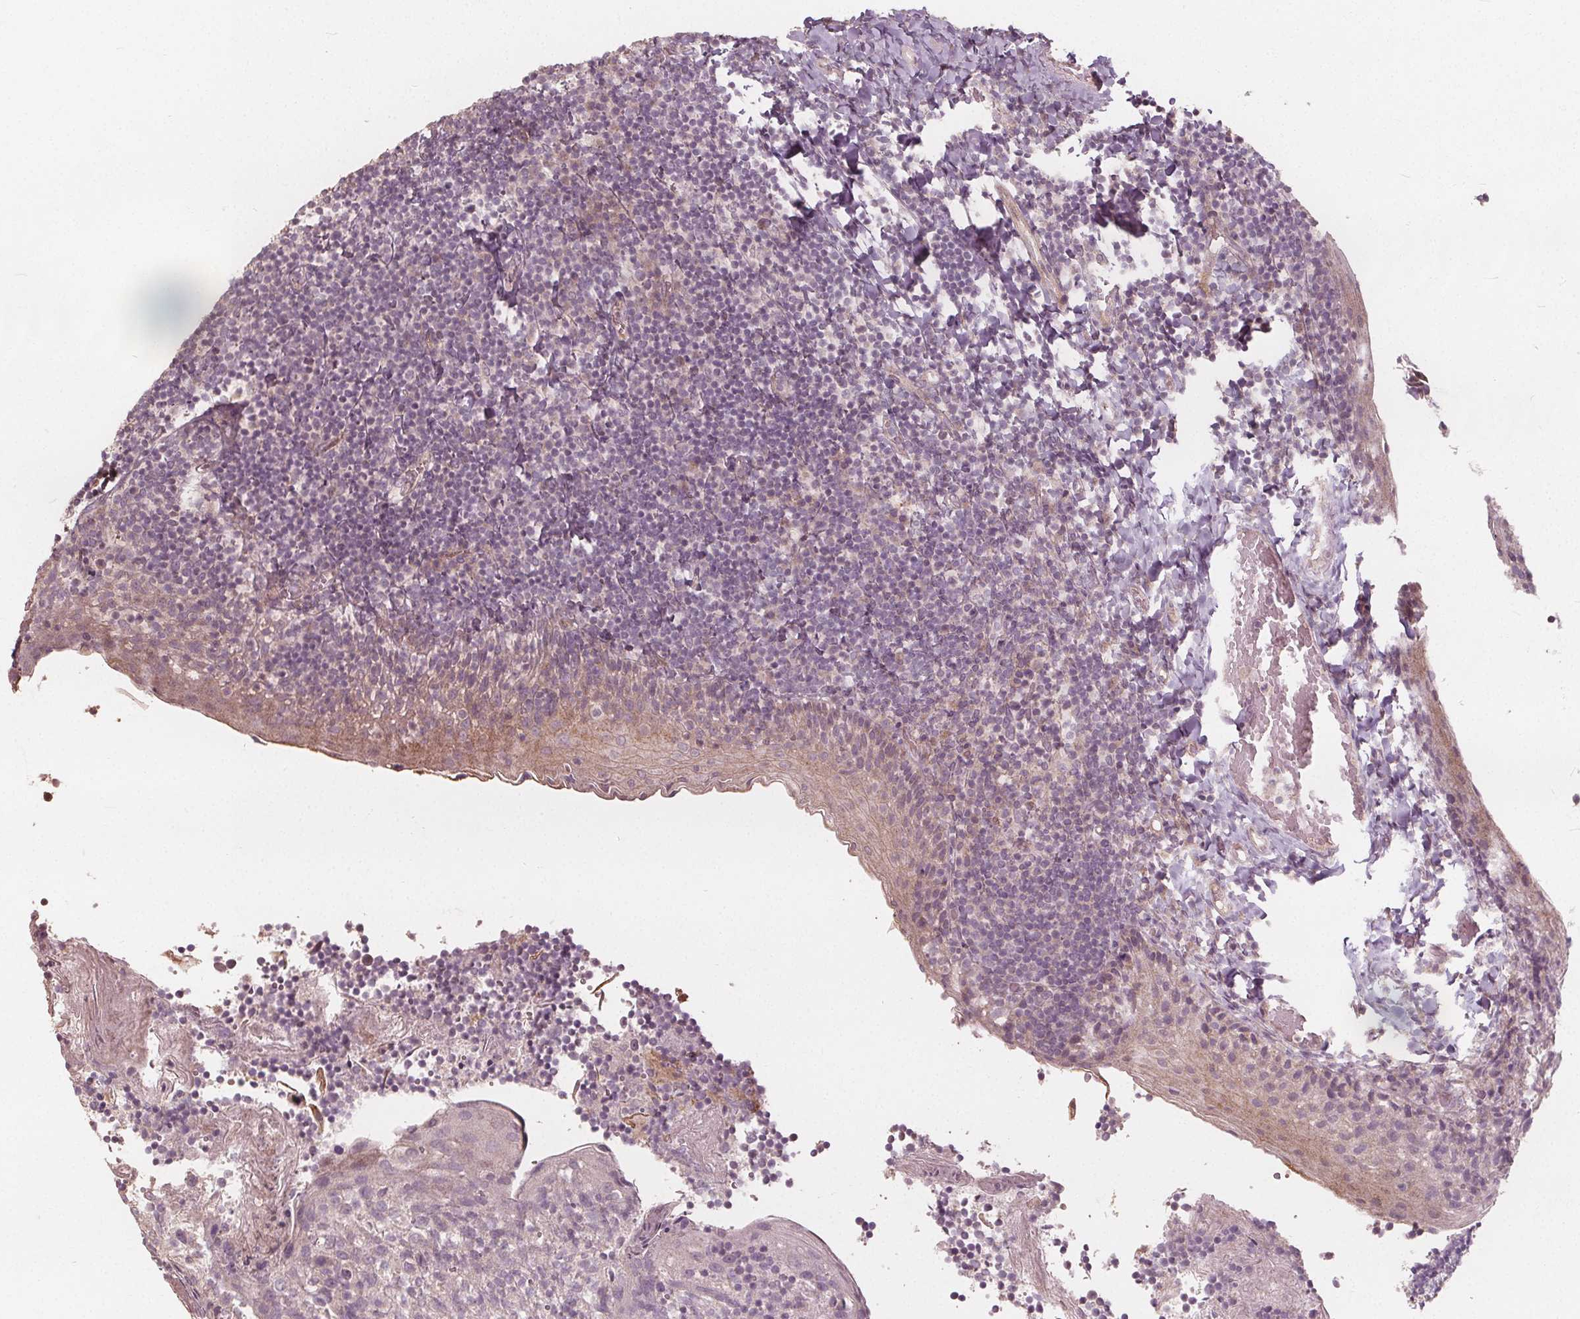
{"staining": {"intensity": "weak", "quantity": "<25%", "location": "cytoplasmic/membranous"}, "tissue": "tonsil", "cell_type": "Non-germinal center cells", "image_type": "normal", "snomed": [{"axis": "morphology", "description": "Normal tissue, NOS"}, {"axis": "topography", "description": "Tonsil"}], "caption": "An image of tonsil stained for a protein shows no brown staining in non-germinal center cells. (Brightfield microscopy of DAB immunohistochemistry at high magnification).", "gene": "PTPRT", "patient": {"sex": "female", "age": 10}}